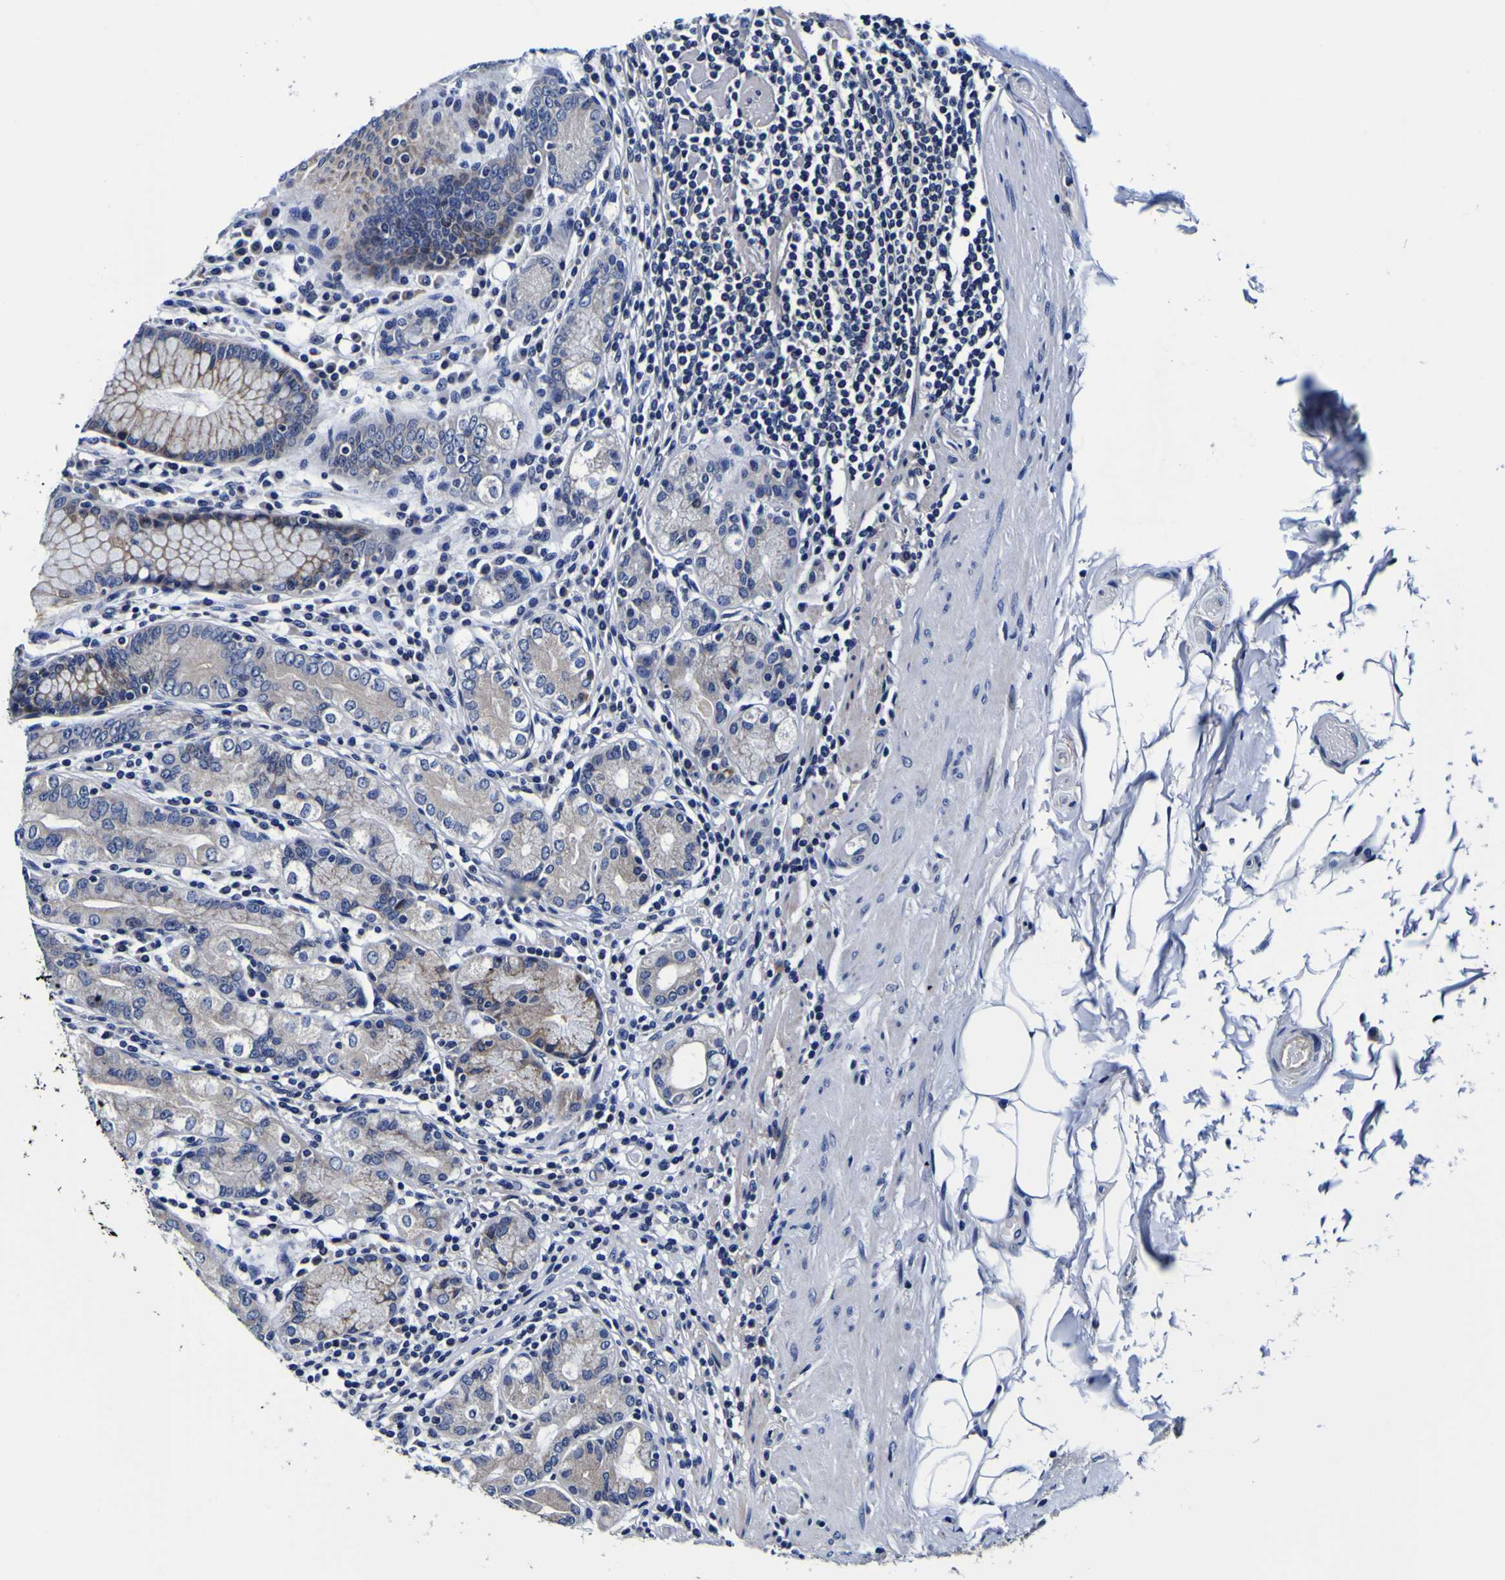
{"staining": {"intensity": "moderate", "quantity": "25%-75%", "location": "cytoplasmic/membranous"}, "tissue": "stomach", "cell_type": "Glandular cells", "image_type": "normal", "snomed": [{"axis": "morphology", "description": "Normal tissue, NOS"}, {"axis": "topography", "description": "Stomach, lower"}], "caption": "Immunohistochemistry (IHC) photomicrograph of benign human stomach stained for a protein (brown), which reveals medium levels of moderate cytoplasmic/membranous staining in about 25%-75% of glandular cells.", "gene": "PDLIM4", "patient": {"sex": "female", "age": 76}}